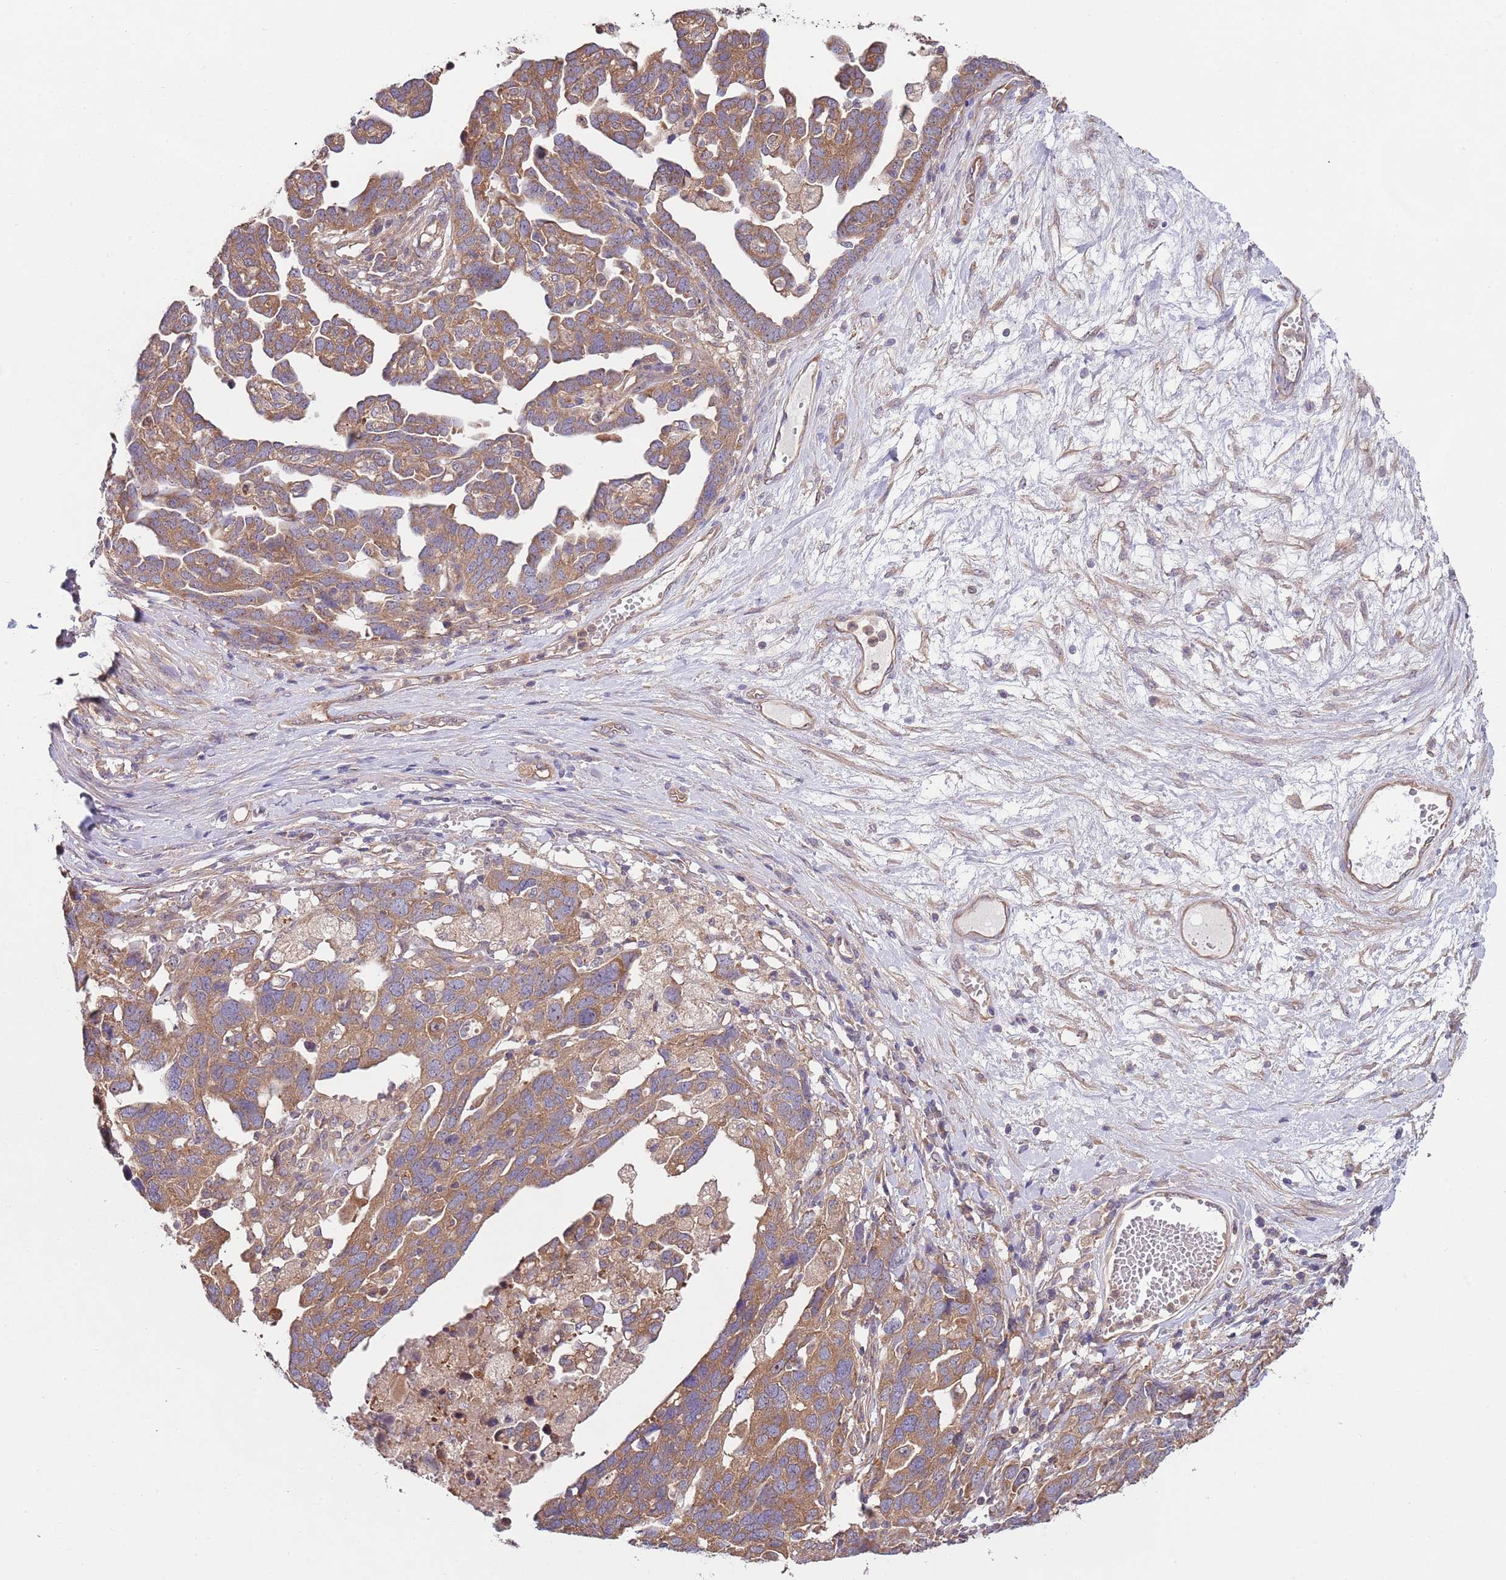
{"staining": {"intensity": "moderate", "quantity": ">75%", "location": "cytoplasmic/membranous"}, "tissue": "ovarian cancer", "cell_type": "Tumor cells", "image_type": "cancer", "snomed": [{"axis": "morphology", "description": "Cystadenocarcinoma, serous, NOS"}, {"axis": "topography", "description": "Ovary"}], "caption": "The histopathology image demonstrates immunohistochemical staining of ovarian cancer (serous cystadenocarcinoma). There is moderate cytoplasmic/membranous positivity is seen in approximately >75% of tumor cells. Using DAB (brown) and hematoxylin (blue) stains, captured at high magnification using brightfield microscopy.", "gene": "EIF3F", "patient": {"sex": "female", "age": 54}}